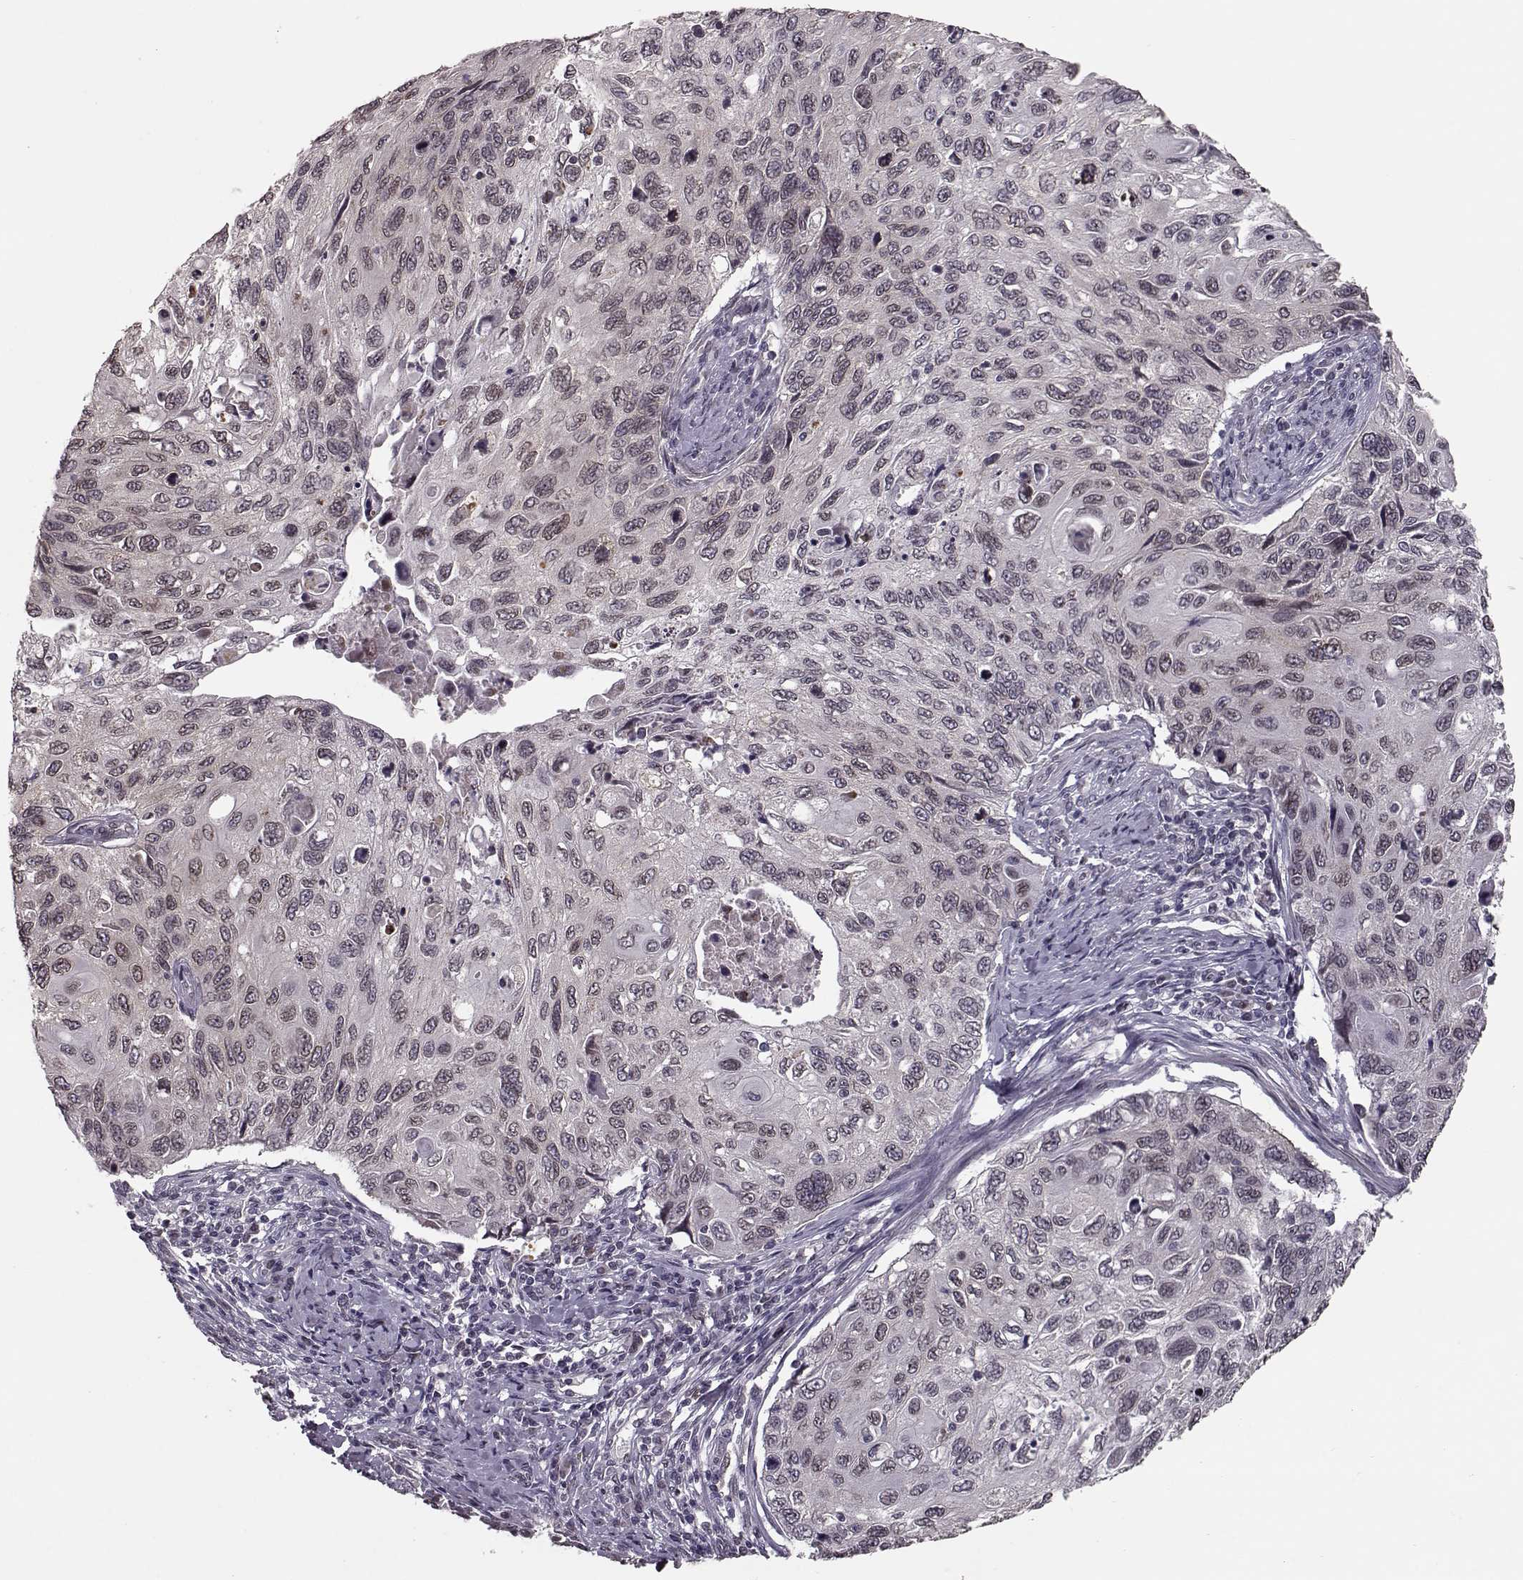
{"staining": {"intensity": "negative", "quantity": "none", "location": "none"}, "tissue": "cervical cancer", "cell_type": "Tumor cells", "image_type": "cancer", "snomed": [{"axis": "morphology", "description": "Squamous cell carcinoma, NOS"}, {"axis": "topography", "description": "Cervix"}], "caption": "The immunohistochemistry (IHC) micrograph has no significant expression in tumor cells of cervical squamous cell carcinoma tissue. The staining is performed using DAB (3,3'-diaminobenzidine) brown chromogen with nuclei counter-stained in using hematoxylin.", "gene": "NUP37", "patient": {"sex": "female", "age": 70}}